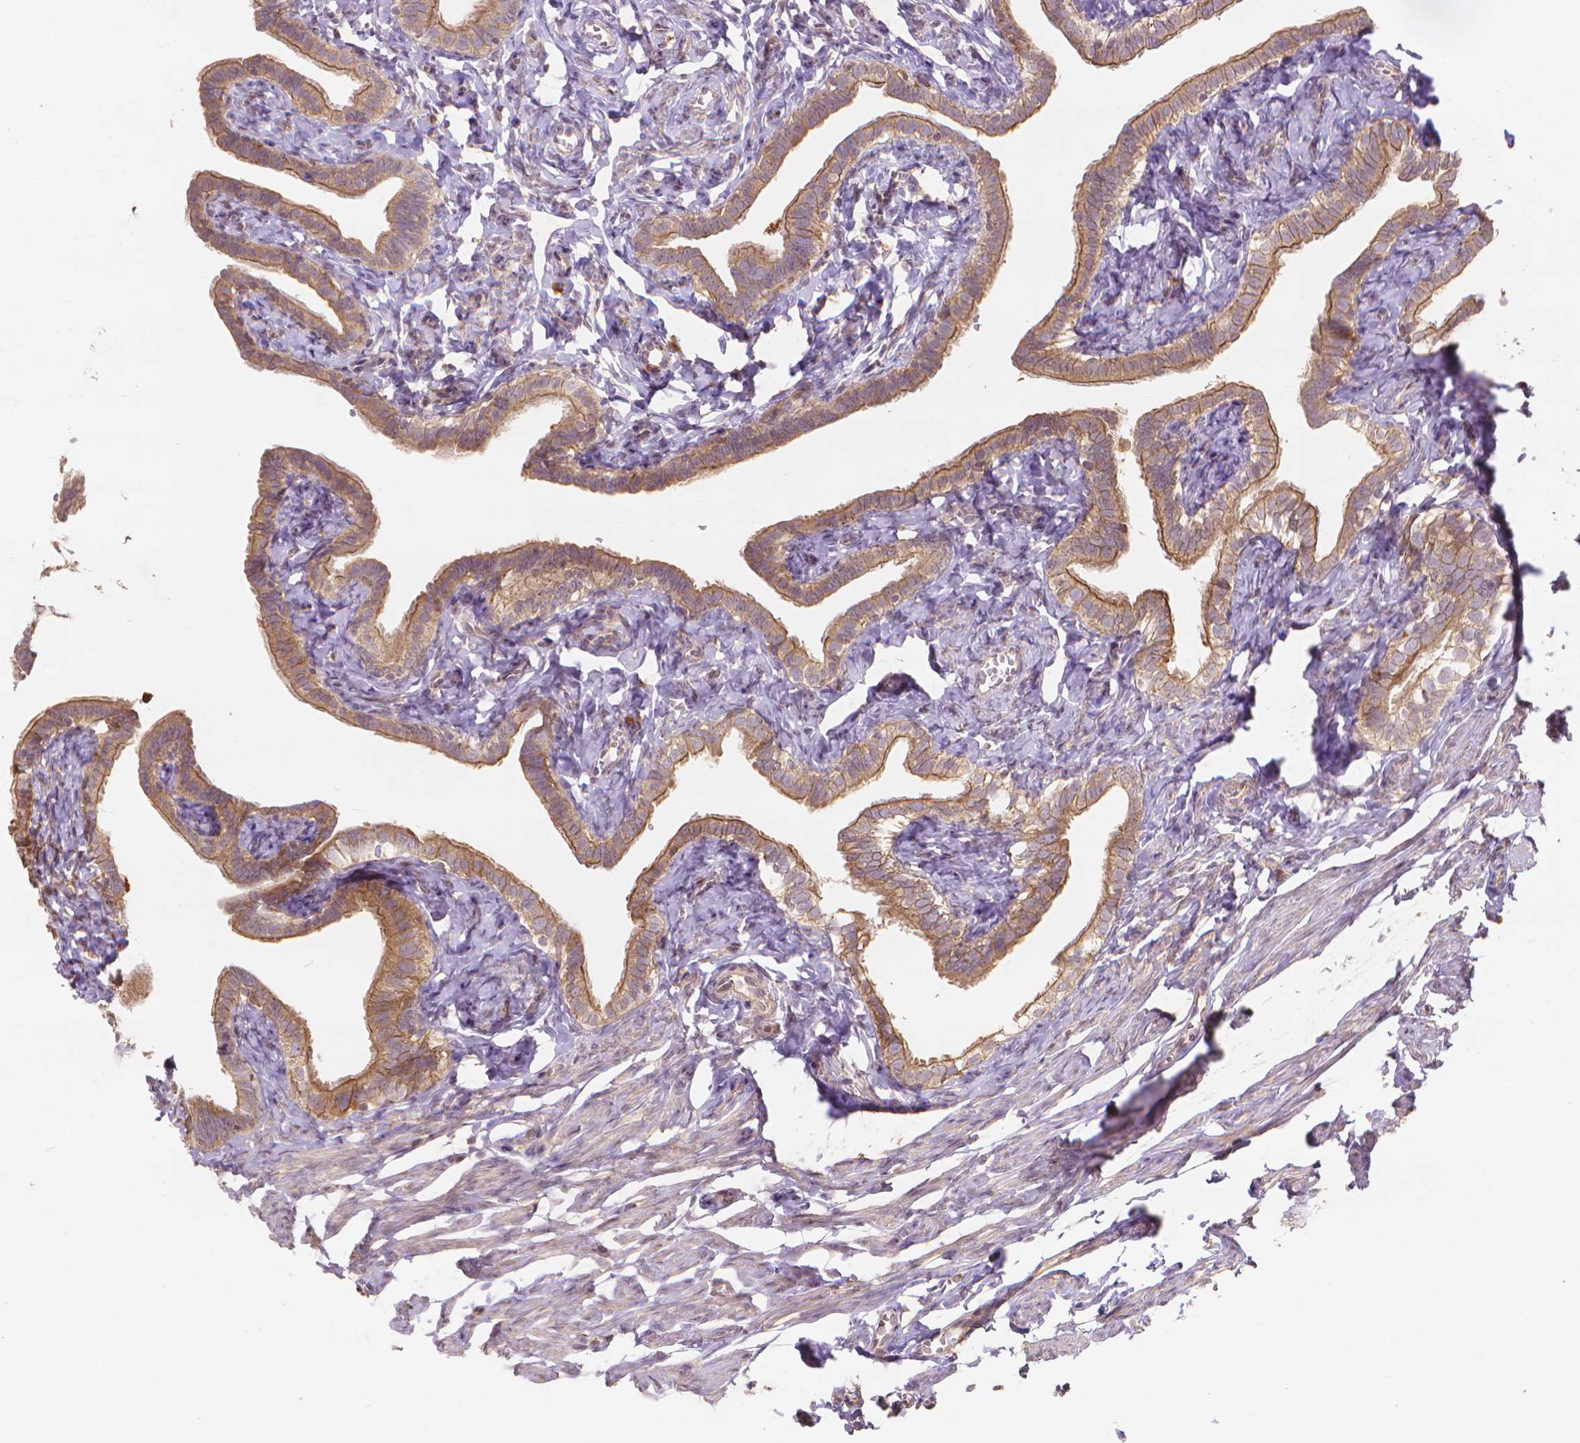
{"staining": {"intensity": "moderate", "quantity": ">75%", "location": "cytoplasmic/membranous"}, "tissue": "fallopian tube", "cell_type": "Glandular cells", "image_type": "normal", "snomed": [{"axis": "morphology", "description": "Normal tissue, NOS"}, {"axis": "topography", "description": "Fallopian tube"}], "caption": "Protein expression by immunohistochemistry (IHC) reveals moderate cytoplasmic/membranous staining in approximately >75% of glandular cells in unremarkable fallopian tube.", "gene": "TAB2", "patient": {"sex": "female", "age": 41}}